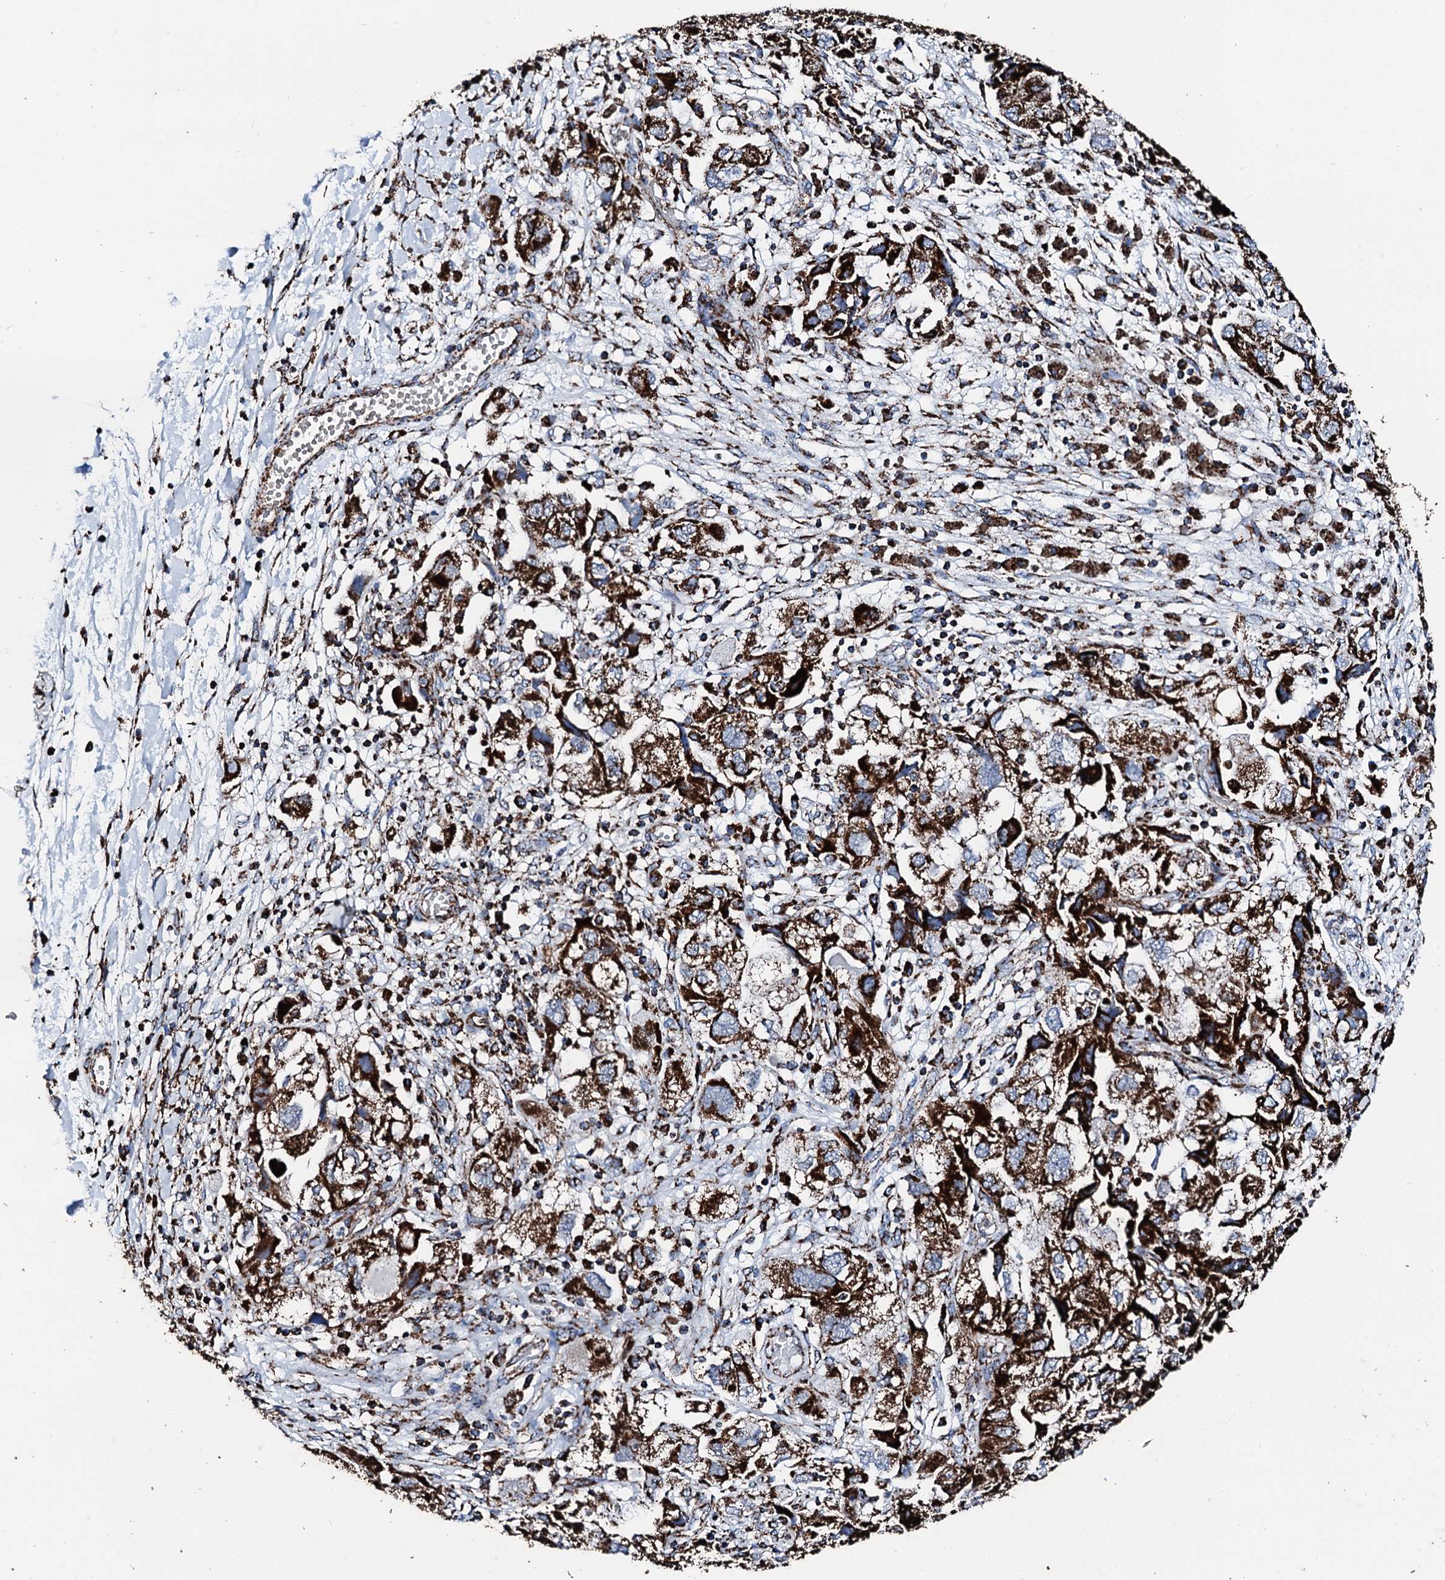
{"staining": {"intensity": "strong", "quantity": ">75%", "location": "cytoplasmic/membranous"}, "tissue": "ovarian cancer", "cell_type": "Tumor cells", "image_type": "cancer", "snomed": [{"axis": "morphology", "description": "Carcinoma, NOS"}, {"axis": "morphology", "description": "Cystadenocarcinoma, serous, NOS"}, {"axis": "topography", "description": "Ovary"}], "caption": "The histopathology image exhibits immunohistochemical staining of ovarian cancer. There is strong cytoplasmic/membranous staining is present in about >75% of tumor cells.", "gene": "HADH", "patient": {"sex": "female", "age": 69}}